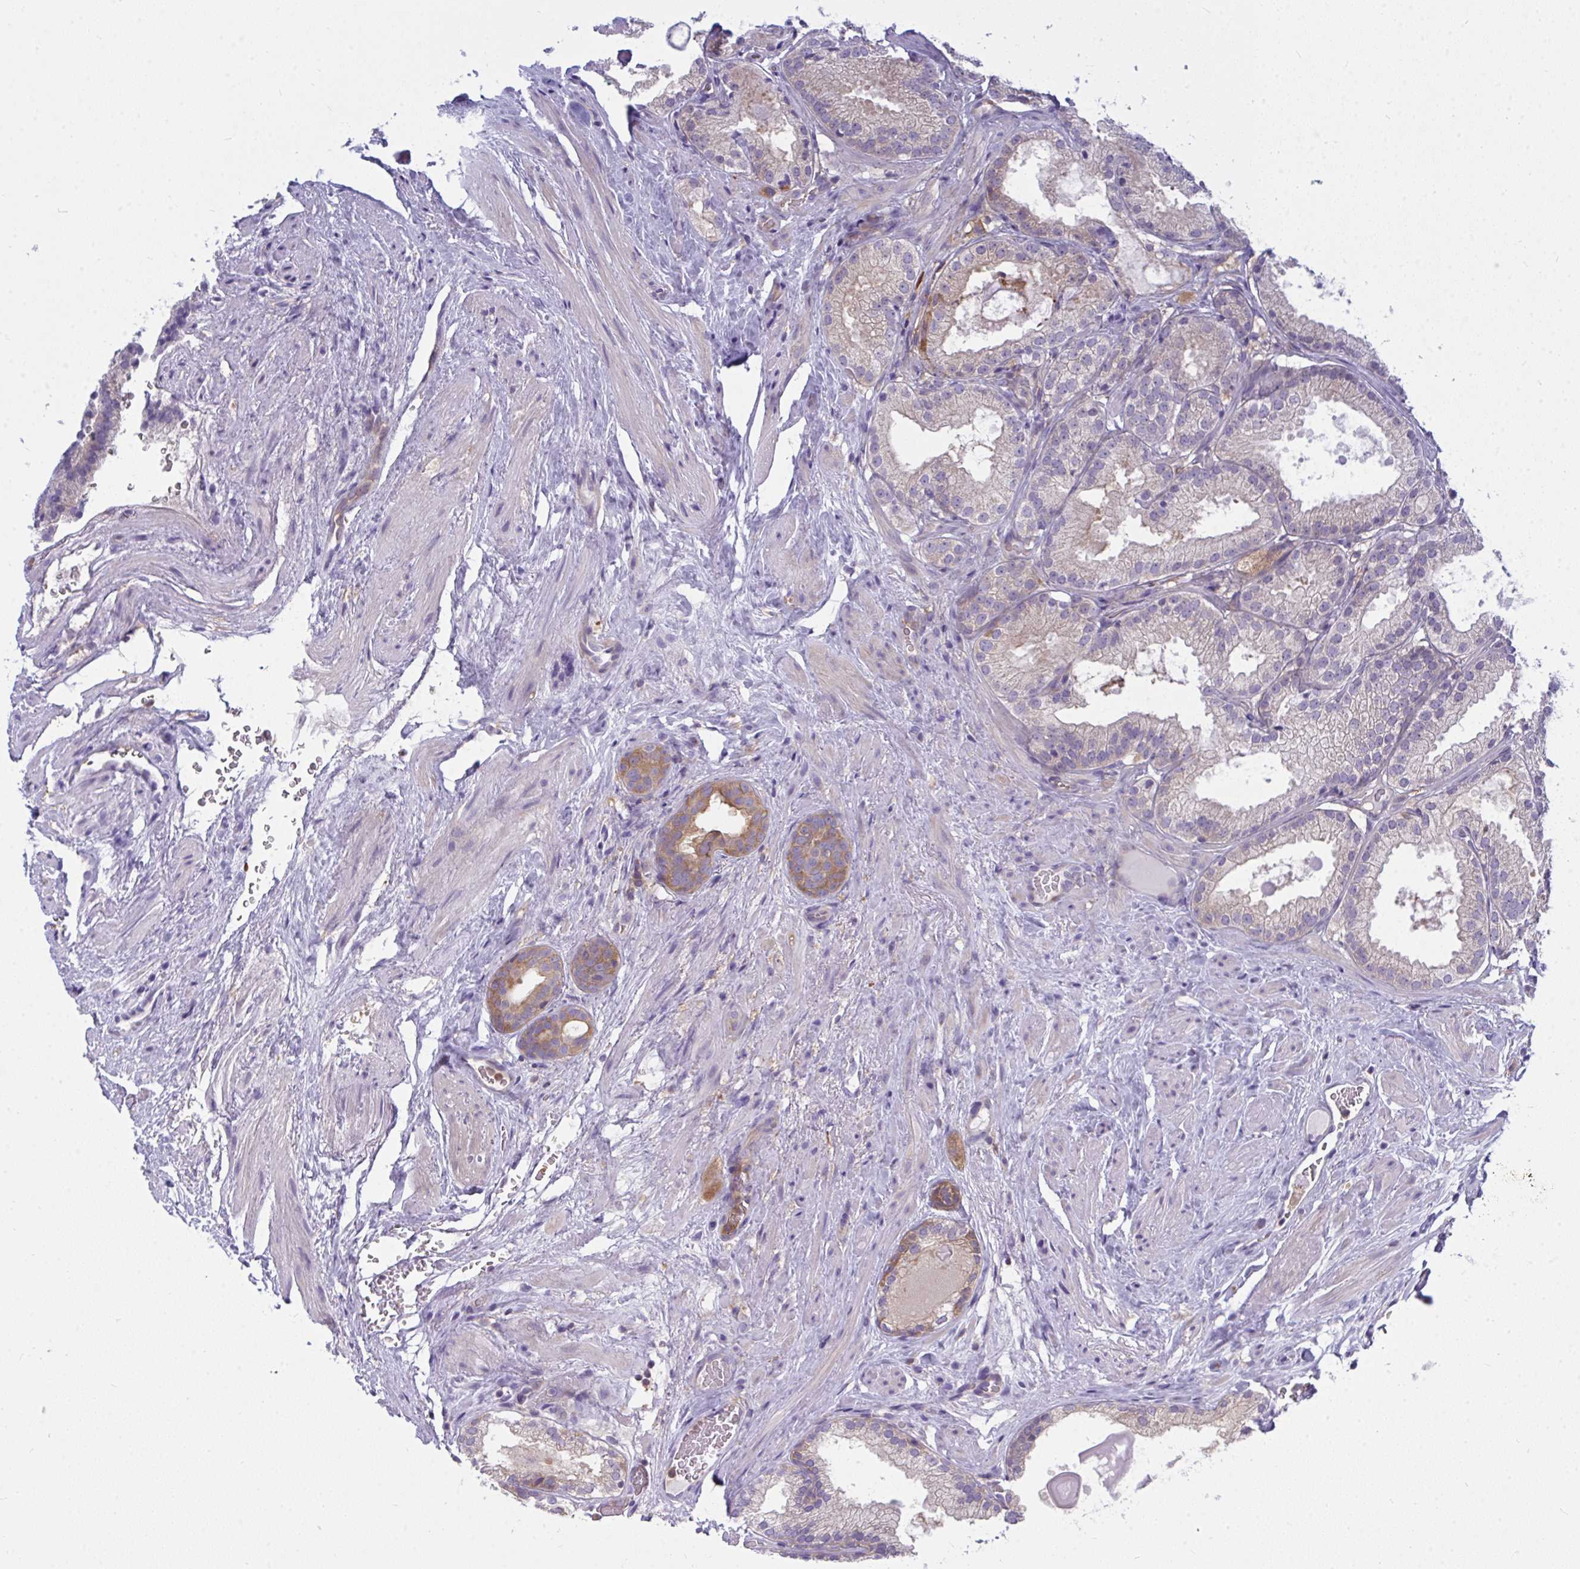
{"staining": {"intensity": "moderate", "quantity": "<25%", "location": "cytoplasmic/membranous"}, "tissue": "prostate cancer", "cell_type": "Tumor cells", "image_type": "cancer", "snomed": [{"axis": "morphology", "description": "Adenocarcinoma, High grade"}, {"axis": "topography", "description": "Prostate"}], "caption": "DAB (3,3'-diaminobenzidine) immunohistochemical staining of human adenocarcinoma (high-grade) (prostate) shows moderate cytoplasmic/membranous protein staining in about <25% of tumor cells. (DAB (3,3'-diaminobenzidine) IHC, brown staining for protein, blue staining for nuclei).", "gene": "SLC30A6", "patient": {"sex": "male", "age": 68}}